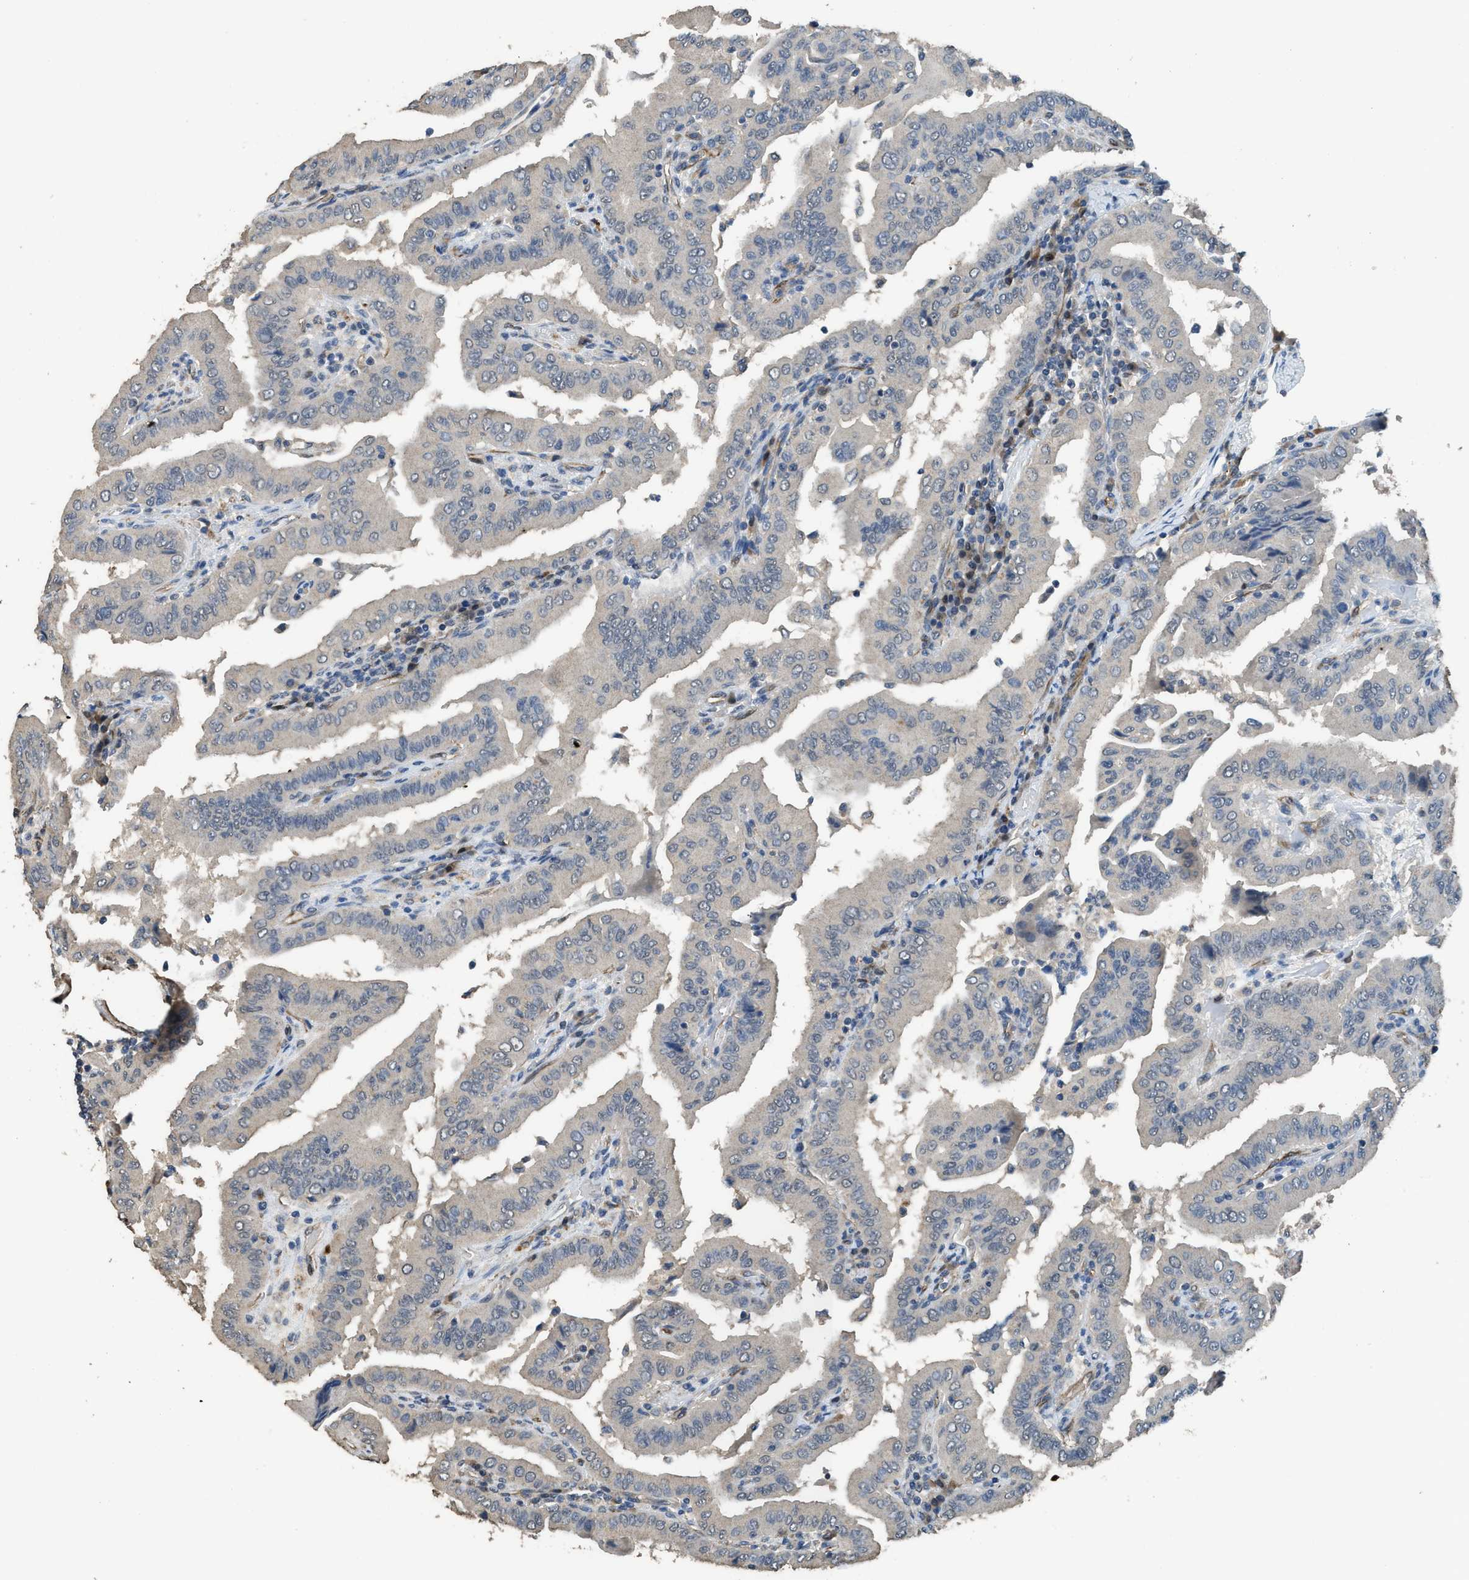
{"staining": {"intensity": "weak", "quantity": "<25%", "location": "cytoplasmic/membranous"}, "tissue": "thyroid cancer", "cell_type": "Tumor cells", "image_type": "cancer", "snomed": [{"axis": "morphology", "description": "Papillary adenocarcinoma, NOS"}, {"axis": "topography", "description": "Thyroid gland"}], "caption": "The micrograph shows no staining of tumor cells in thyroid cancer (papillary adenocarcinoma).", "gene": "SYNM", "patient": {"sex": "male", "age": 33}}